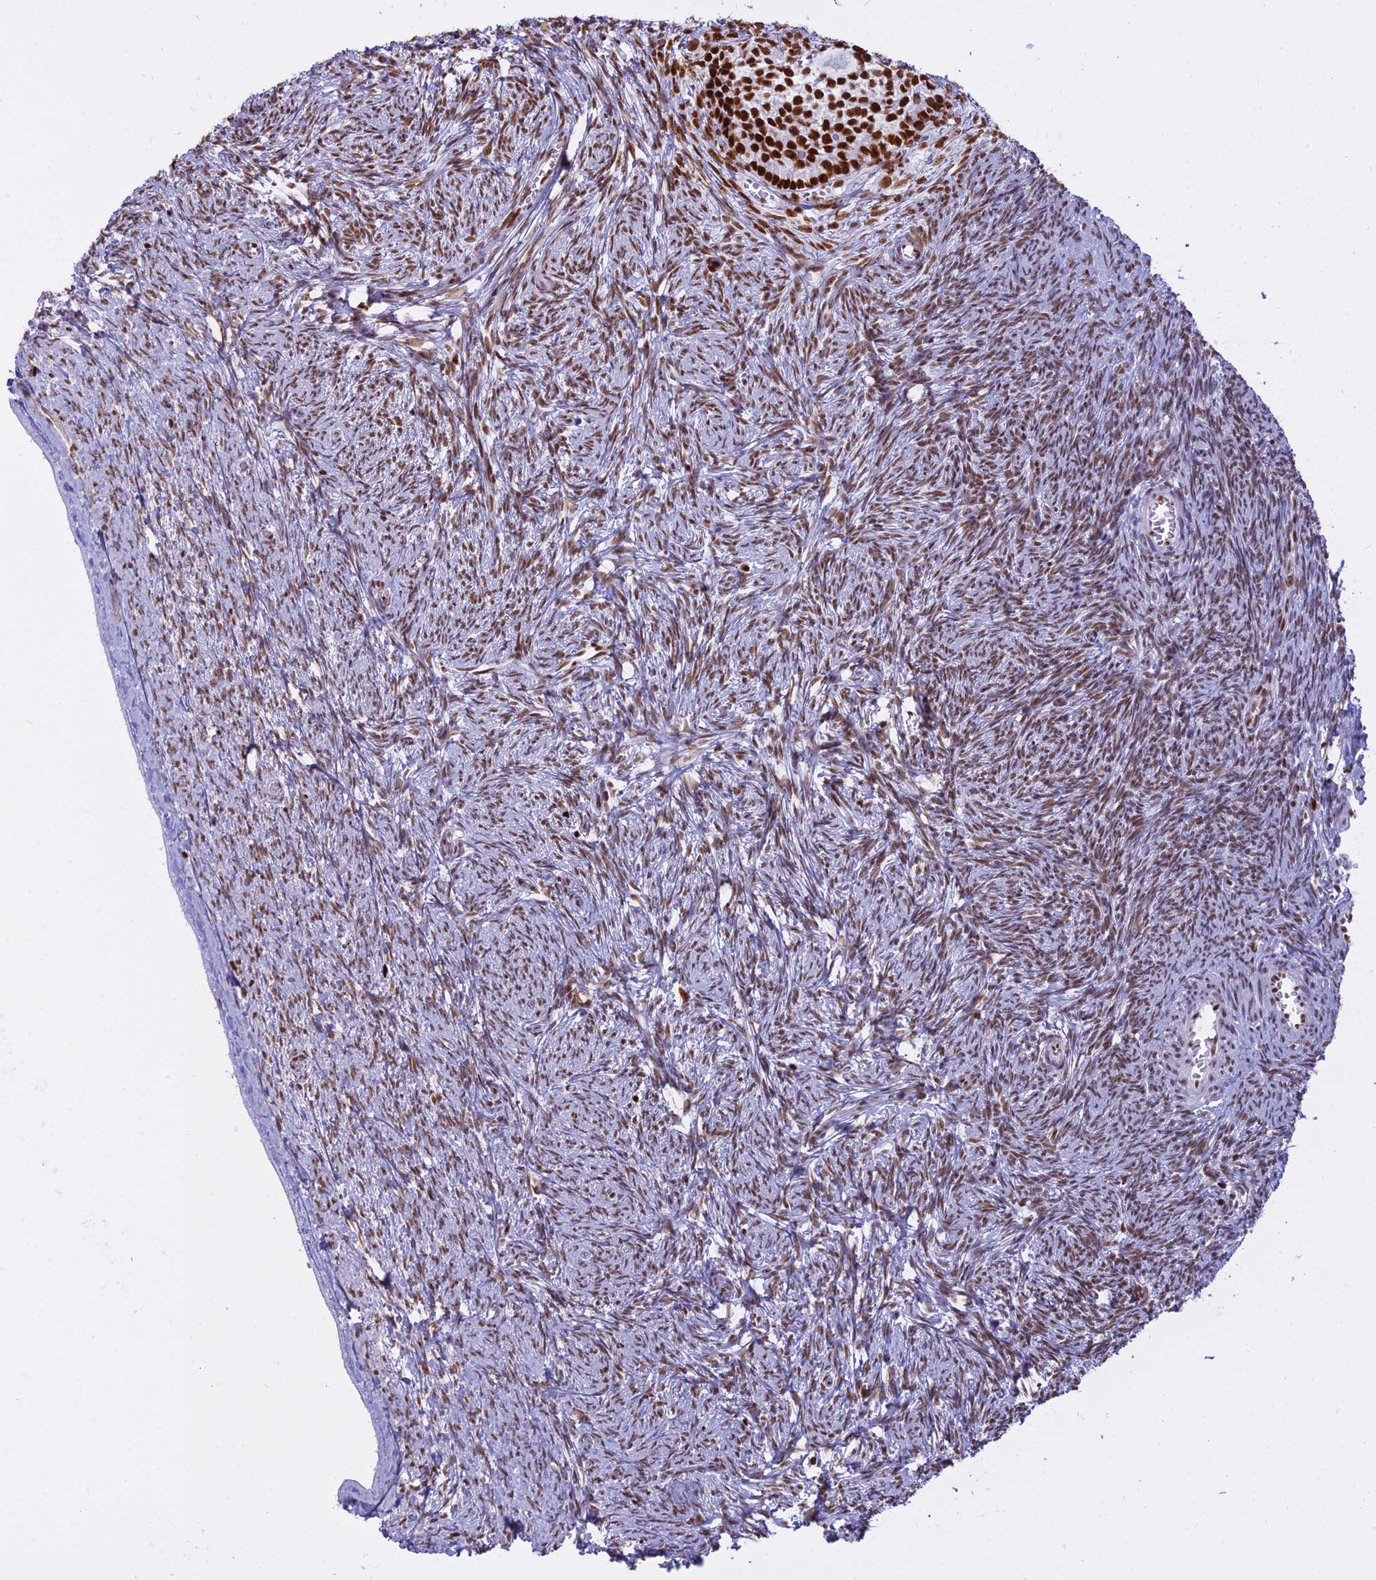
{"staining": {"intensity": "moderate", "quantity": ">75%", "location": "nuclear"}, "tissue": "ovary", "cell_type": "Ovarian stroma cells", "image_type": "normal", "snomed": [{"axis": "morphology", "description": "Normal tissue, NOS"}, {"axis": "topography", "description": "Ovary"}], "caption": "An IHC photomicrograph of normal tissue is shown. Protein staining in brown highlights moderate nuclear positivity in ovary within ovarian stroma cells.", "gene": "PARP1", "patient": {"sex": "female", "age": 44}}